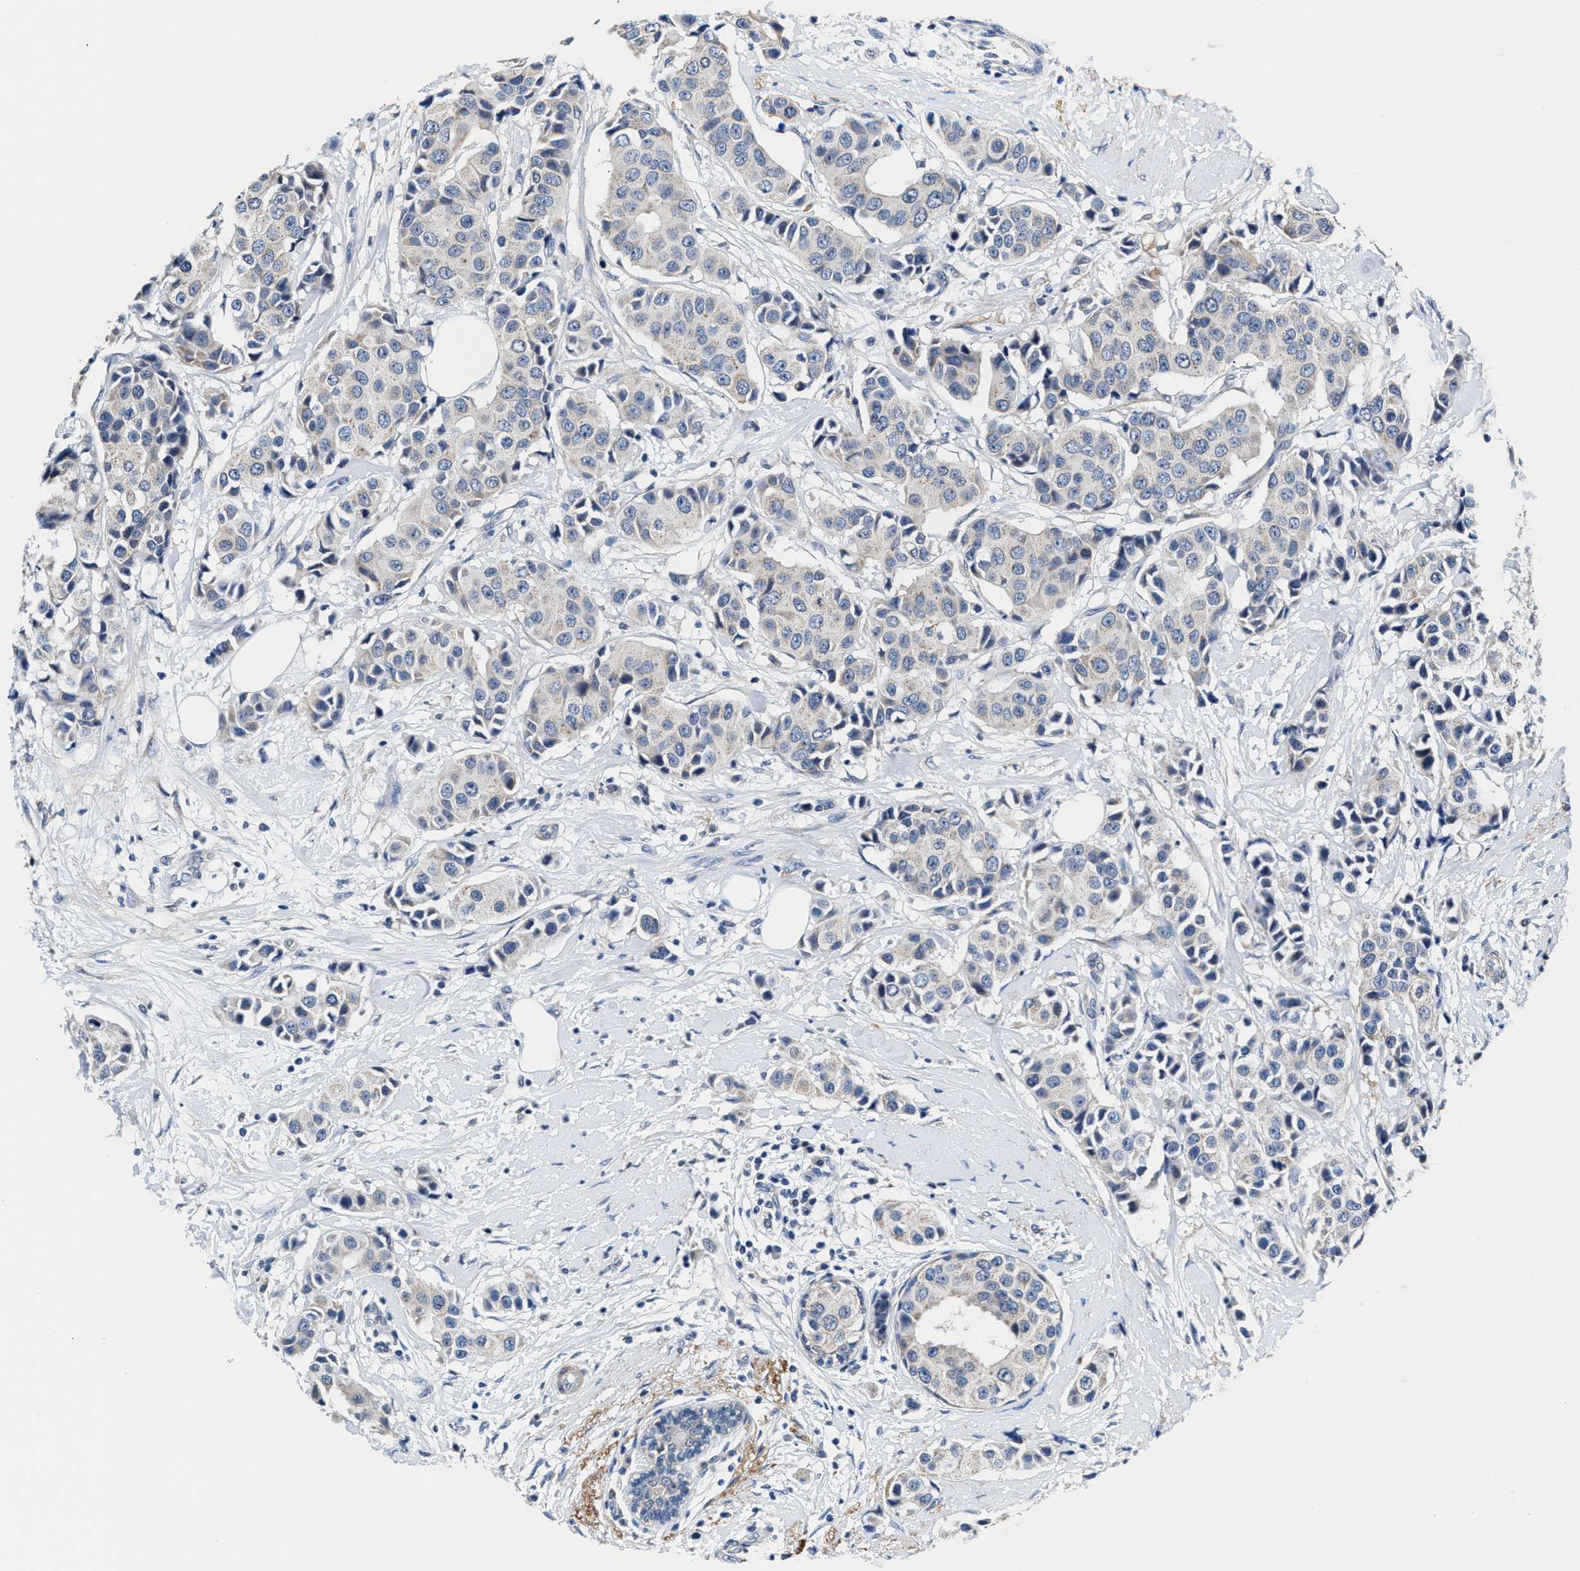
{"staining": {"intensity": "weak", "quantity": "<25%", "location": "cytoplasmic/membranous"}, "tissue": "breast cancer", "cell_type": "Tumor cells", "image_type": "cancer", "snomed": [{"axis": "morphology", "description": "Normal tissue, NOS"}, {"axis": "morphology", "description": "Duct carcinoma"}, {"axis": "topography", "description": "Breast"}], "caption": "An image of breast infiltrating ductal carcinoma stained for a protein shows no brown staining in tumor cells. (DAB immunohistochemistry (IHC), high magnification).", "gene": "MYH3", "patient": {"sex": "female", "age": 39}}